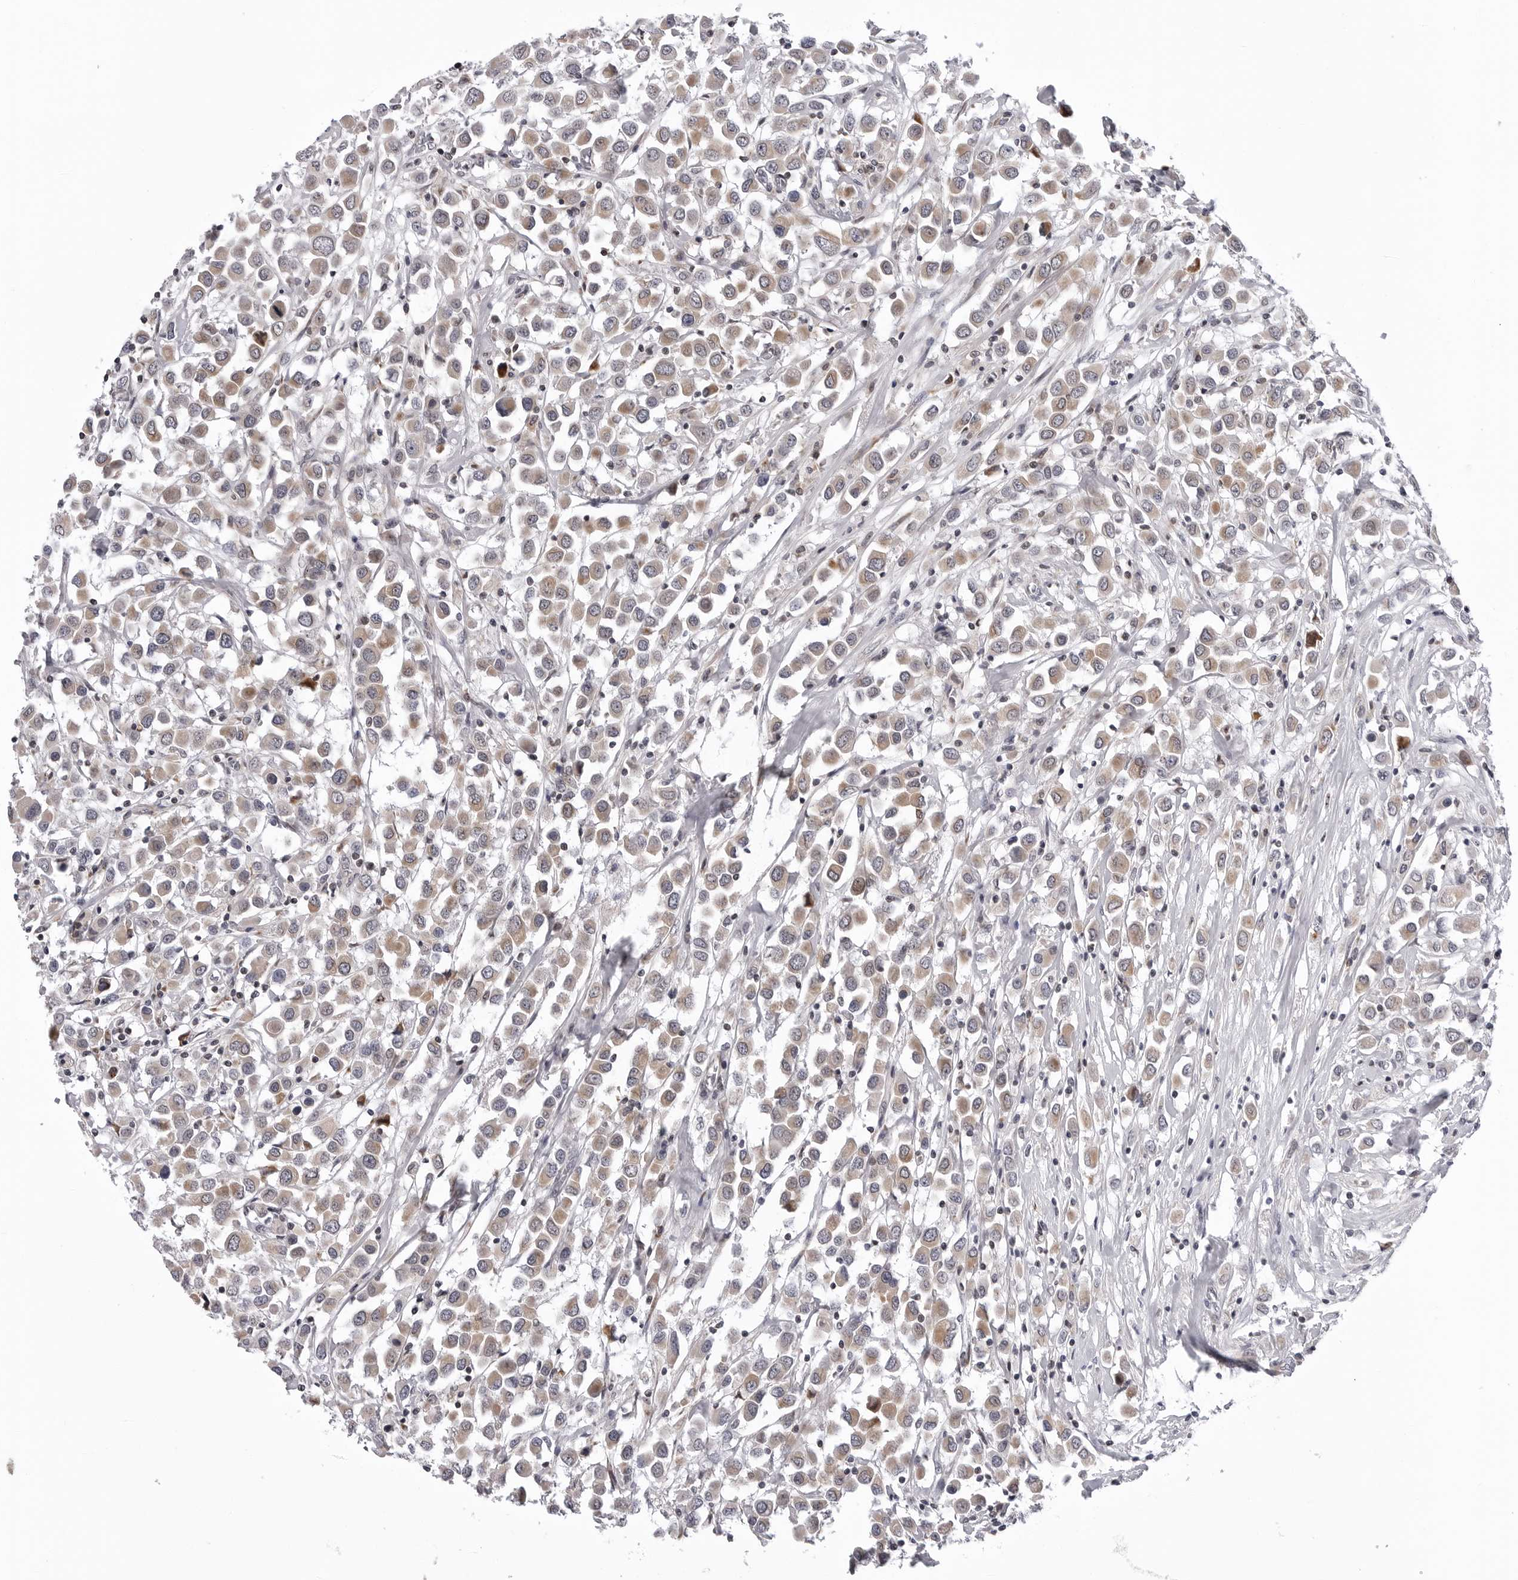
{"staining": {"intensity": "weak", "quantity": ">75%", "location": "cytoplasmic/membranous"}, "tissue": "breast cancer", "cell_type": "Tumor cells", "image_type": "cancer", "snomed": [{"axis": "morphology", "description": "Duct carcinoma"}, {"axis": "topography", "description": "Breast"}], "caption": "Immunohistochemical staining of human breast infiltrating ductal carcinoma demonstrates weak cytoplasmic/membranous protein expression in about >75% of tumor cells.", "gene": "CDK20", "patient": {"sex": "female", "age": 61}}